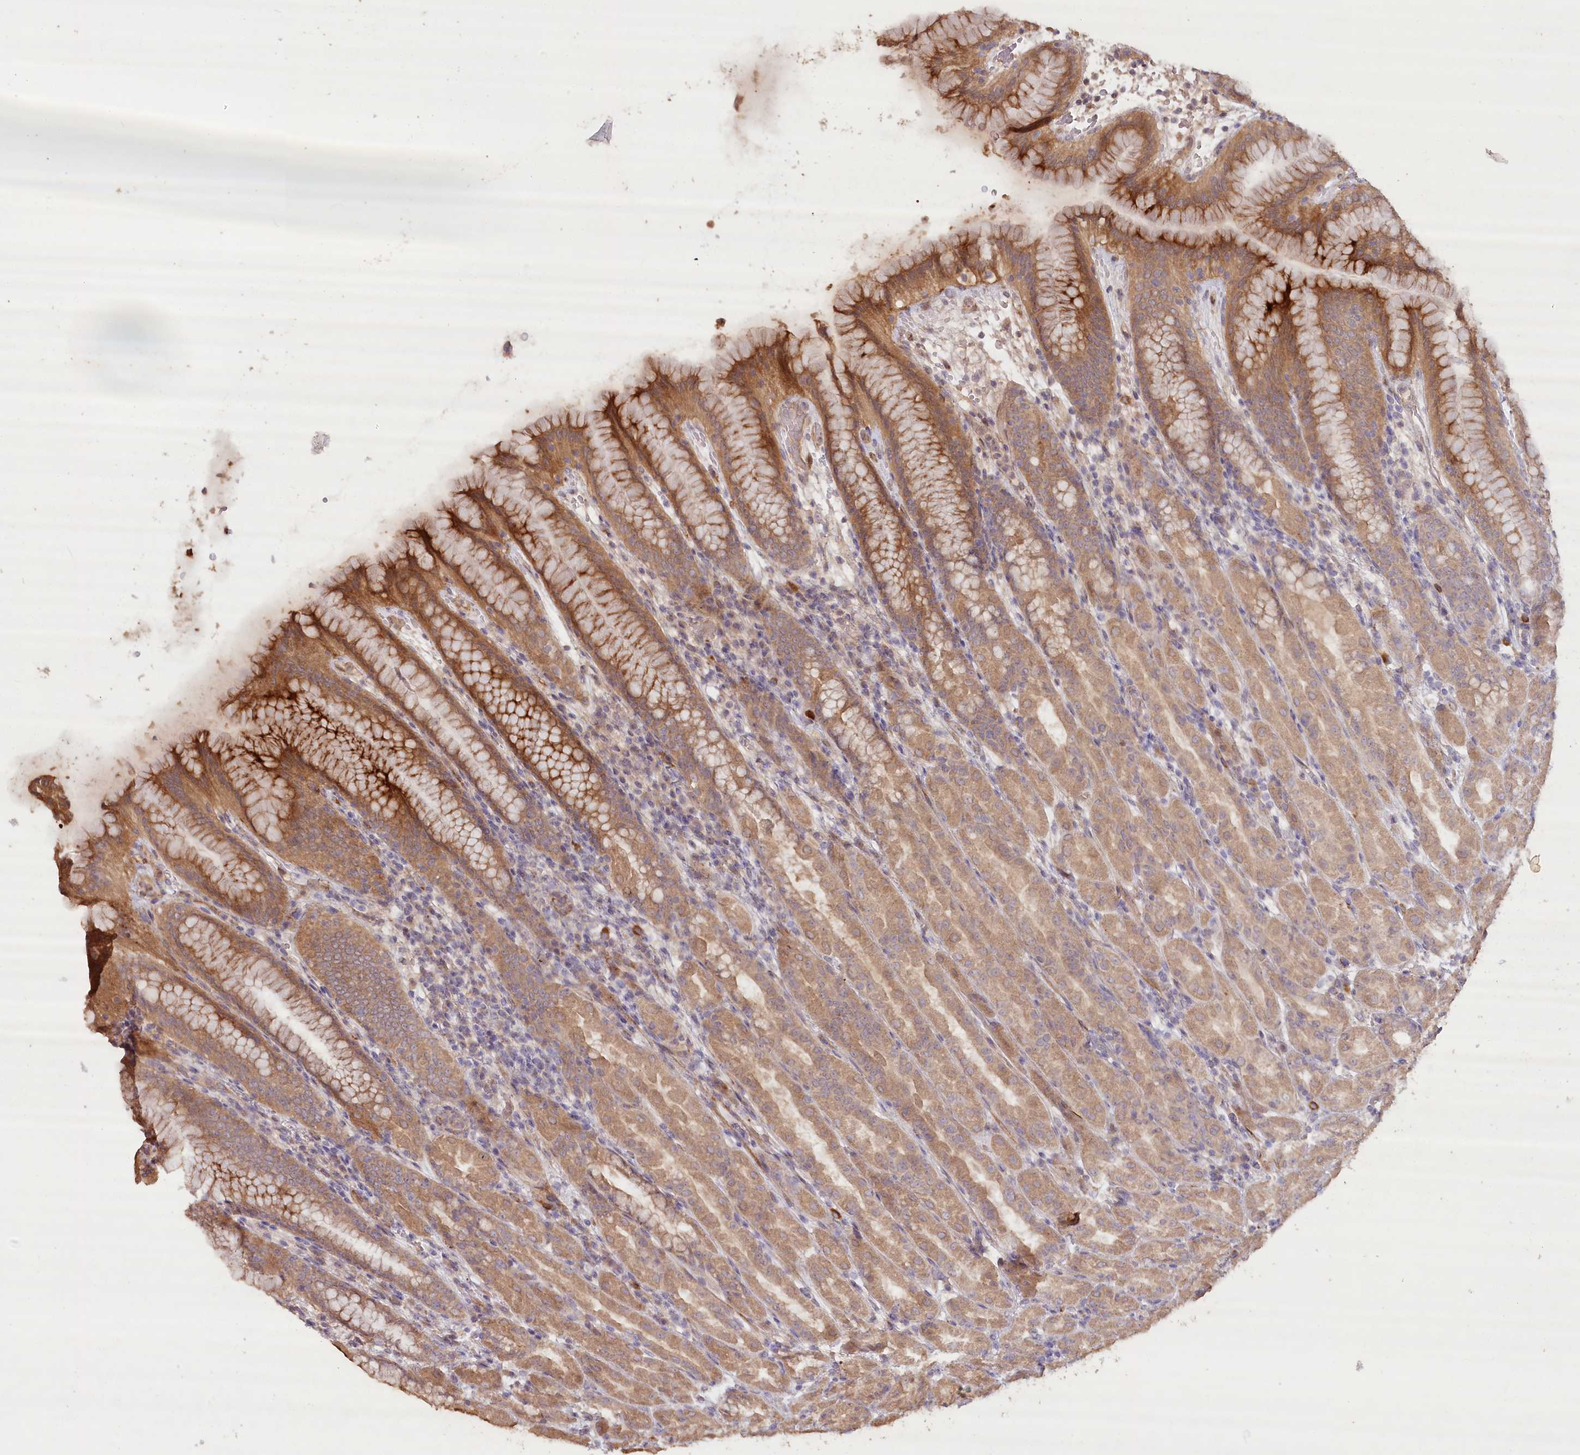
{"staining": {"intensity": "strong", "quantity": "25%-75%", "location": "cytoplasmic/membranous"}, "tissue": "stomach", "cell_type": "Glandular cells", "image_type": "normal", "snomed": [{"axis": "morphology", "description": "Normal tissue, NOS"}, {"axis": "topography", "description": "Stomach"}], "caption": "Immunohistochemistry (IHC) micrograph of unremarkable stomach stained for a protein (brown), which reveals high levels of strong cytoplasmic/membranous expression in about 25%-75% of glandular cells.", "gene": "IRAK1BP1", "patient": {"sex": "female", "age": 79}}